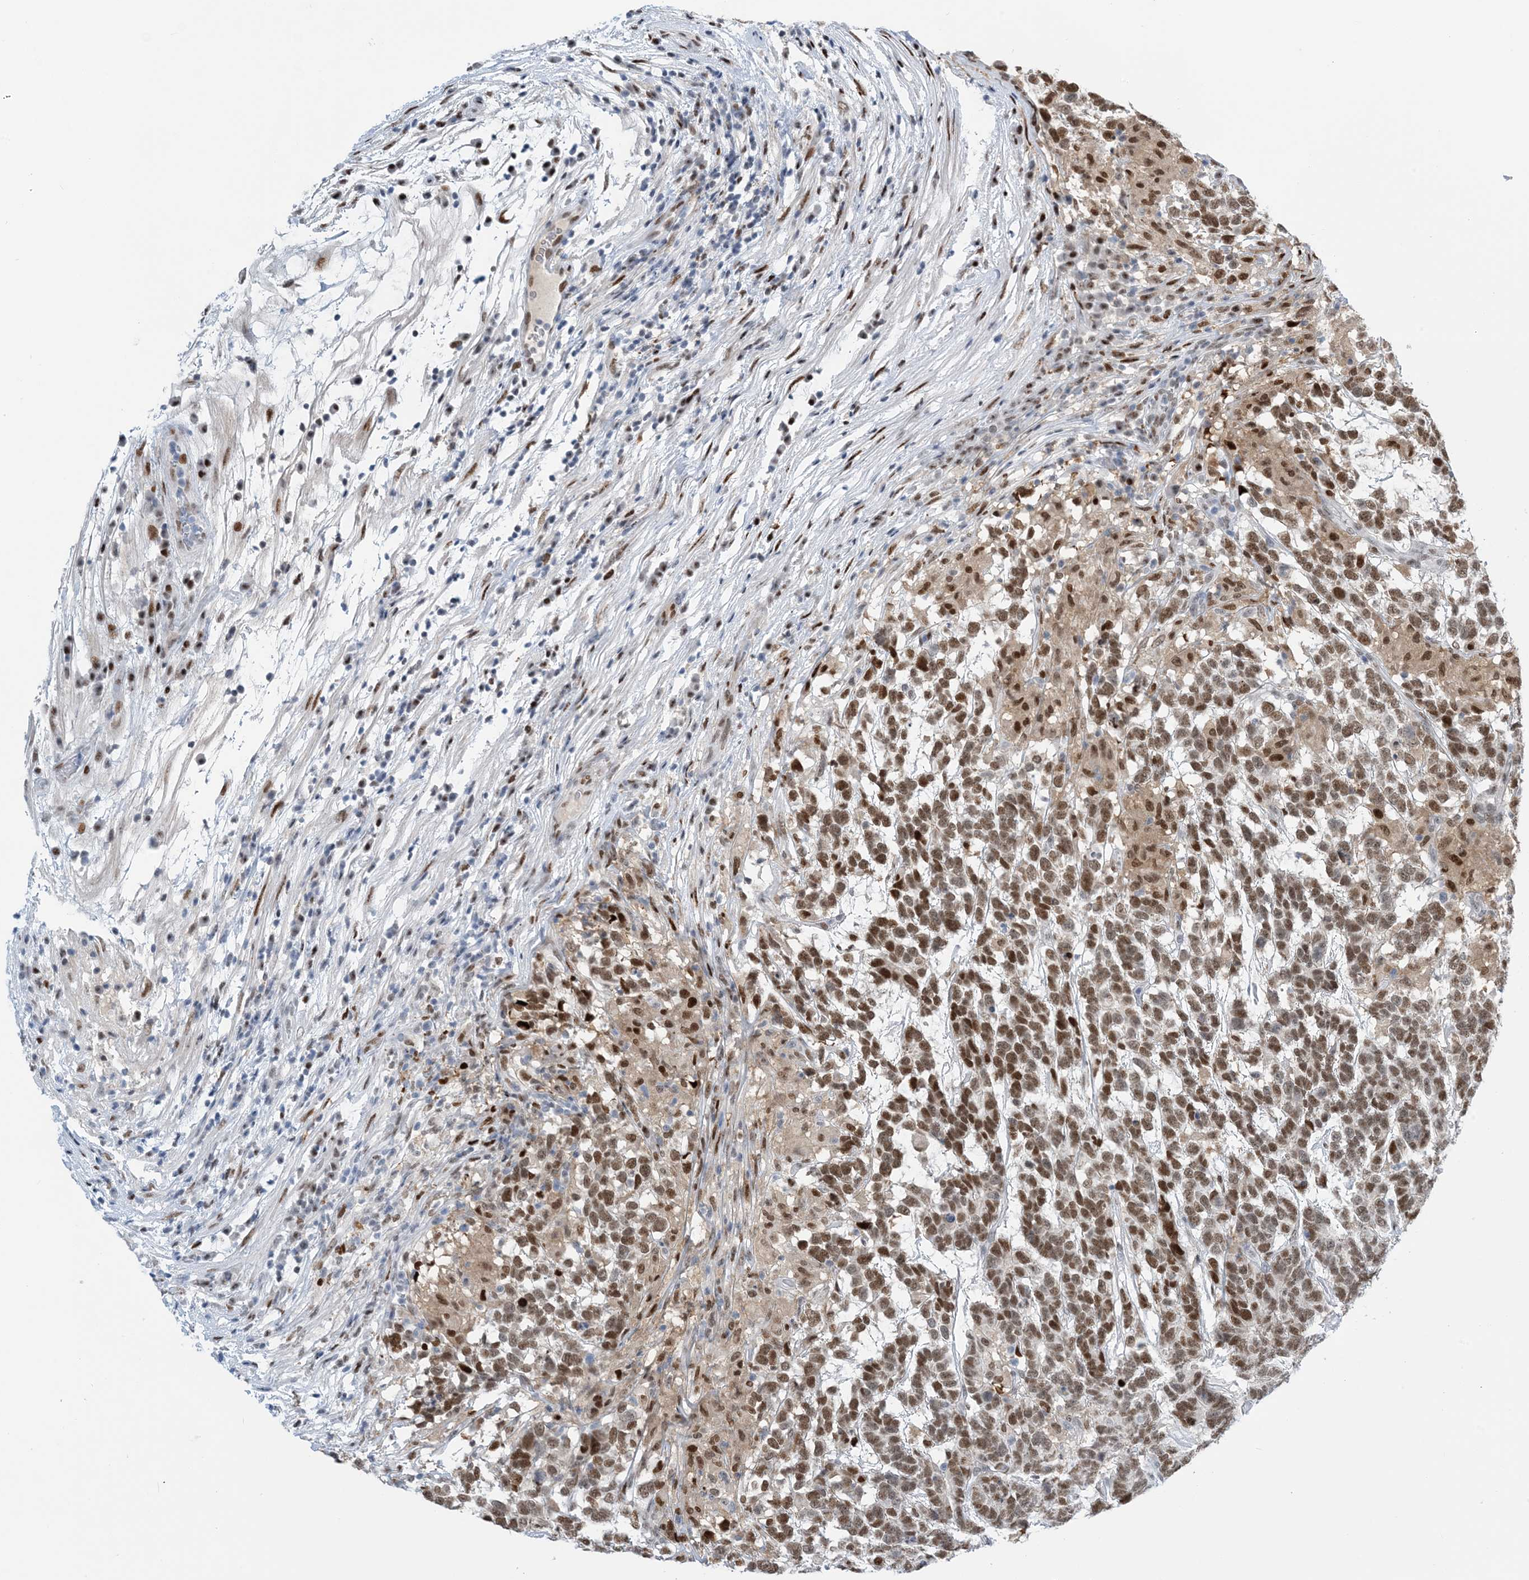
{"staining": {"intensity": "moderate", "quantity": ">75%", "location": "nuclear"}, "tissue": "testis cancer", "cell_type": "Tumor cells", "image_type": "cancer", "snomed": [{"axis": "morphology", "description": "Carcinoma, Embryonal, NOS"}, {"axis": "topography", "description": "Testis"}], "caption": "Testis cancer (embryonal carcinoma) stained for a protein demonstrates moderate nuclear positivity in tumor cells.", "gene": "HEMK1", "patient": {"sex": "male", "age": 26}}